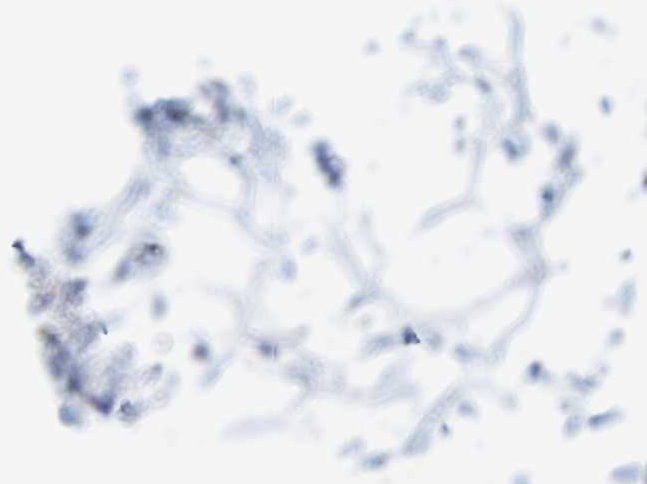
{"staining": {"intensity": "negative", "quantity": "none", "location": "none"}, "tissue": "soft tissue", "cell_type": "Fibroblasts", "image_type": "normal", "snomed": [{"axis": "morphology", "description": "Normal tissue, NOS"}, {"axis": "topography", "description": "Cartilage tissue"}, {"axis": "topography", "description": "Lung"}], "caption": "The histopathology image displays no significant staining in fibroblasts of soft tissue.", "gene": "KLHL11", "patient": {"sex": "female", "age": 77}}